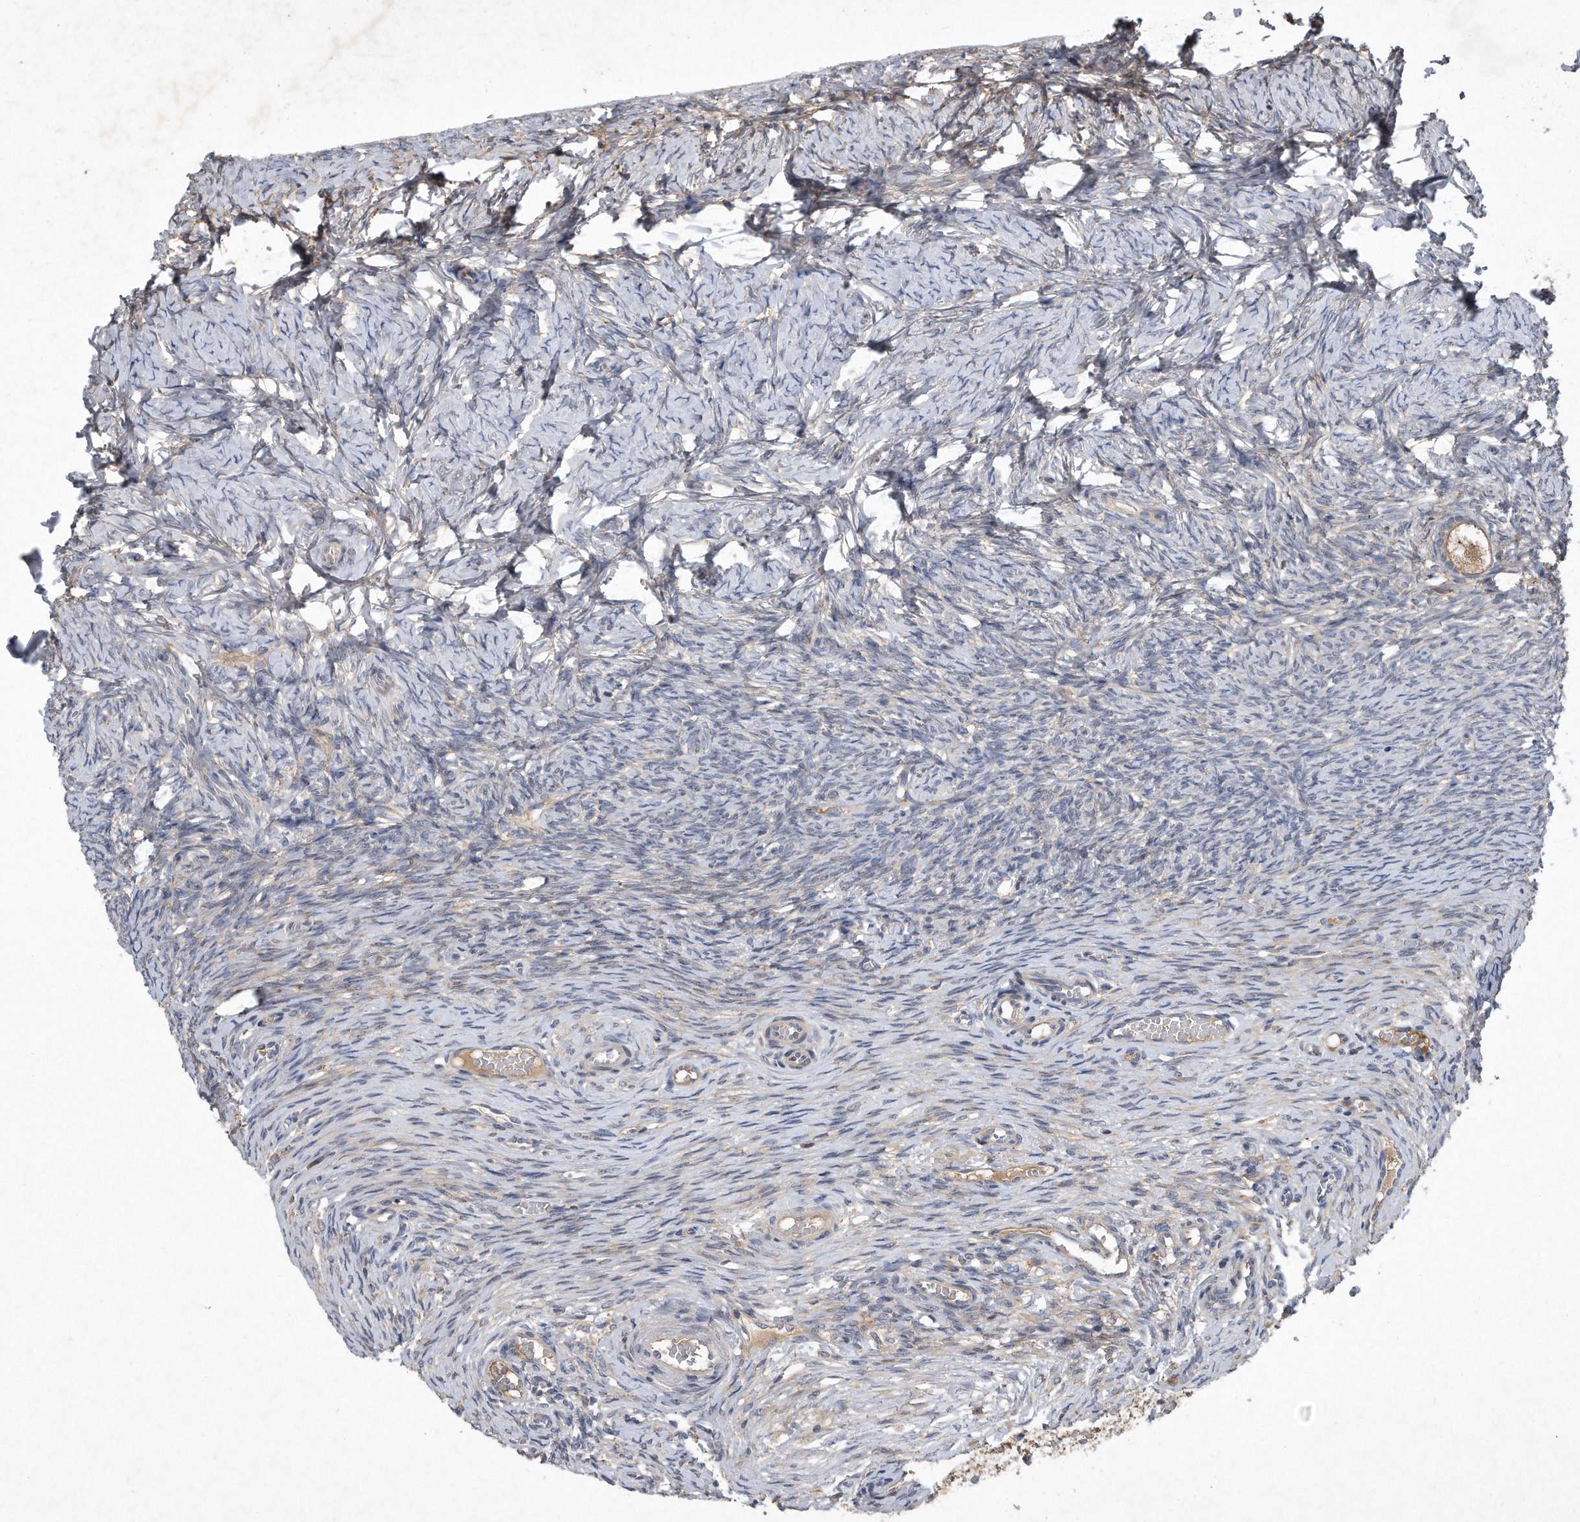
{"staining": {"intensity": "weak", "quantity": ">75%", "location": "cytoplasmic/membranous"}, "tissue": "ovary", "cell_type": "Follicle cells", "image_type": "normal", "snomed": [{"axis": "morphology", "description": "Adenocarcinoma, NOS"}, {"axis": "topography", "description": "Endometrium"}], "caption": "Weak cytoplasmic/membranous protein expression is present in about >75% of follicle cells in ovary. (brown staining indicates protein expression, while blue staining denotes nuclei).", "gene": "PGBD2", "patient": {"sex": "female", "age": 32}}